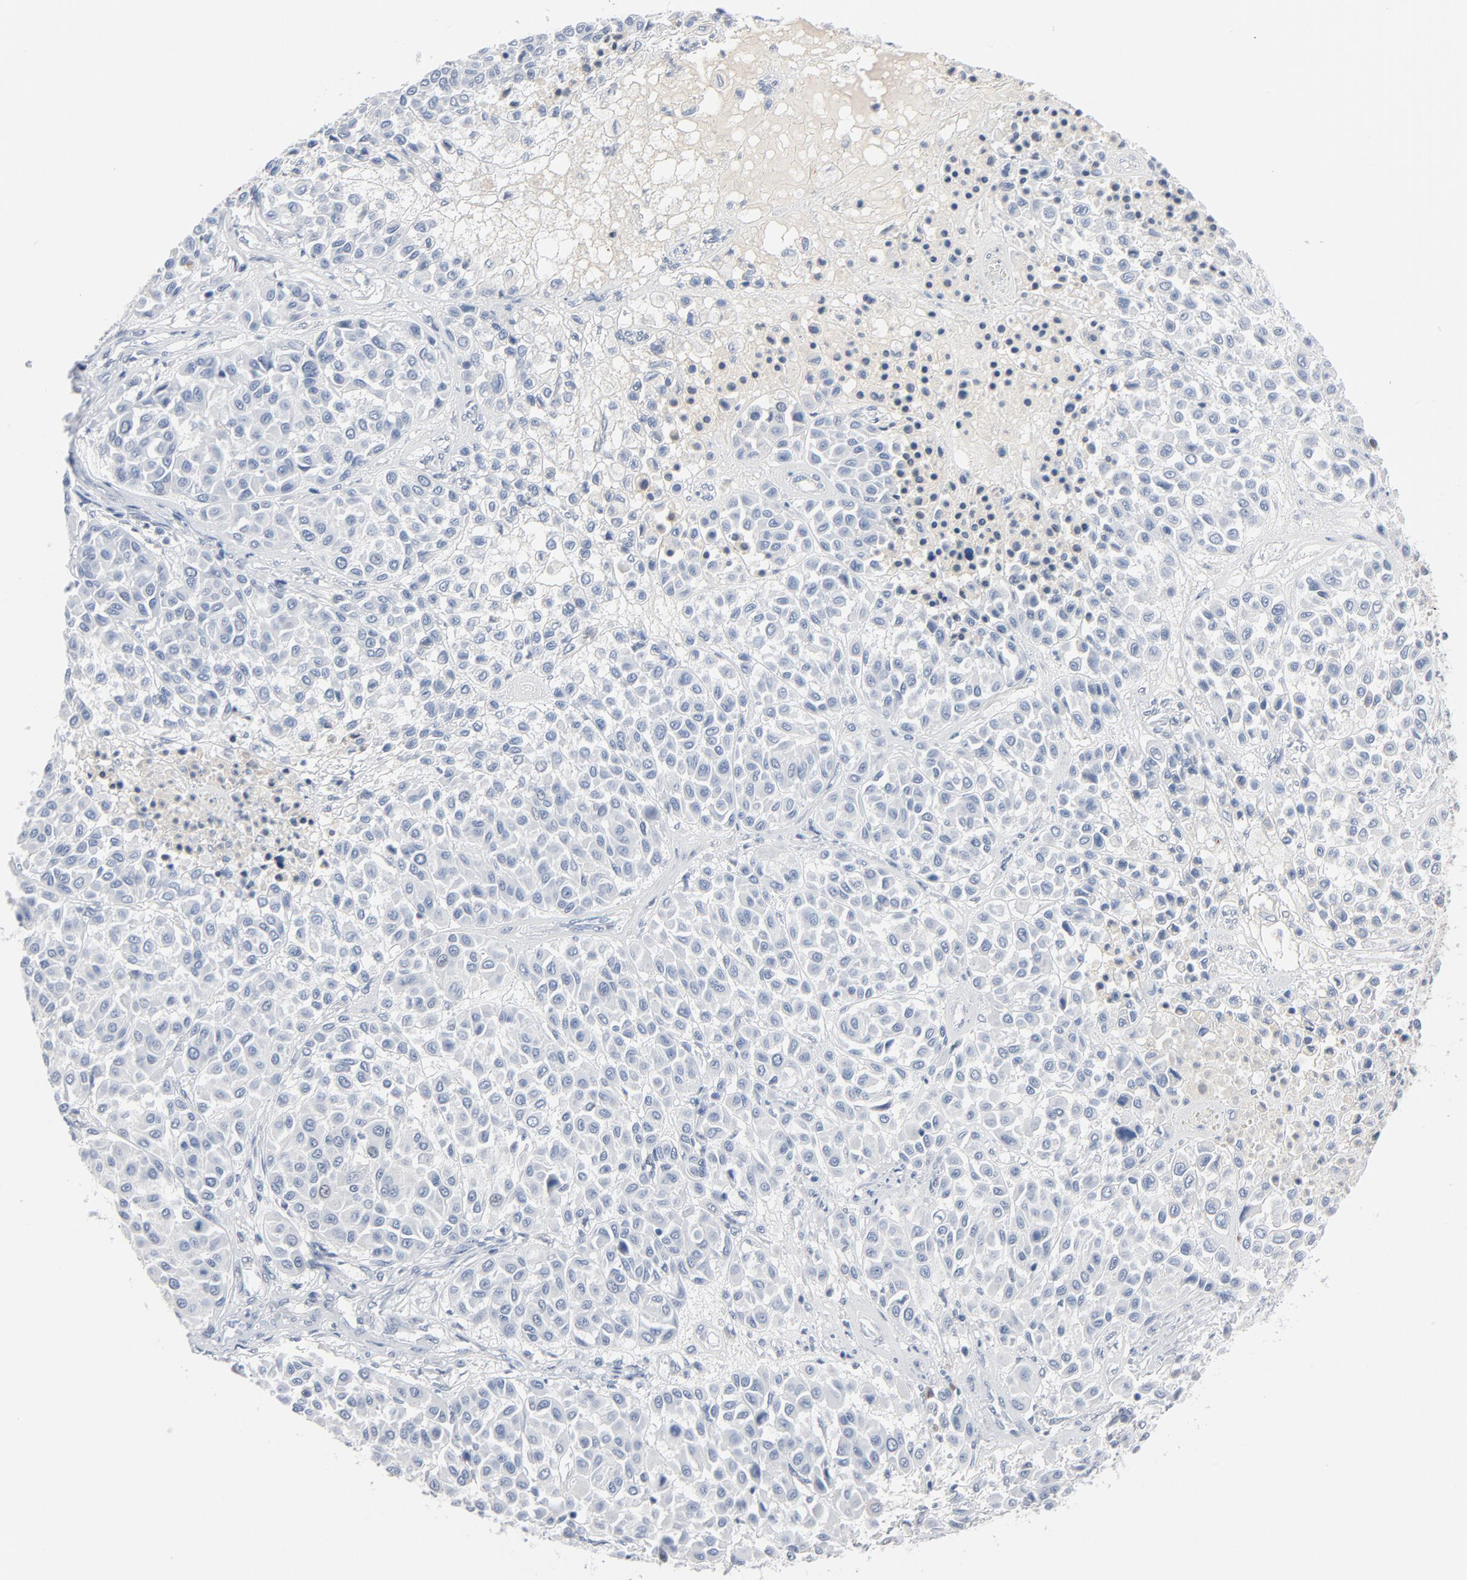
{"staining": {"intensity": "negative", "quantity": "none", "location": "none"}, "tissue": "melanoma", "cell_type": "Tumor cells", "image_type": "cancer", "snomed": [{"axis": "morphology", "description": "Malignant melanoma, Metastatic site"}, {"axis": "topography", "description": "Soft tissue"}], "caption": "DAB (3,3'-diaminobenzidine) immunohistochemical staining of malignant melanoma (metastatic site) demonstrates no significant staining in tumor cells. (Immunohistochemistry (ihc), brightfield microscopy, high magnification).", "gene": "FOXP1", "patient": {"sex": "male", "age": 41}}